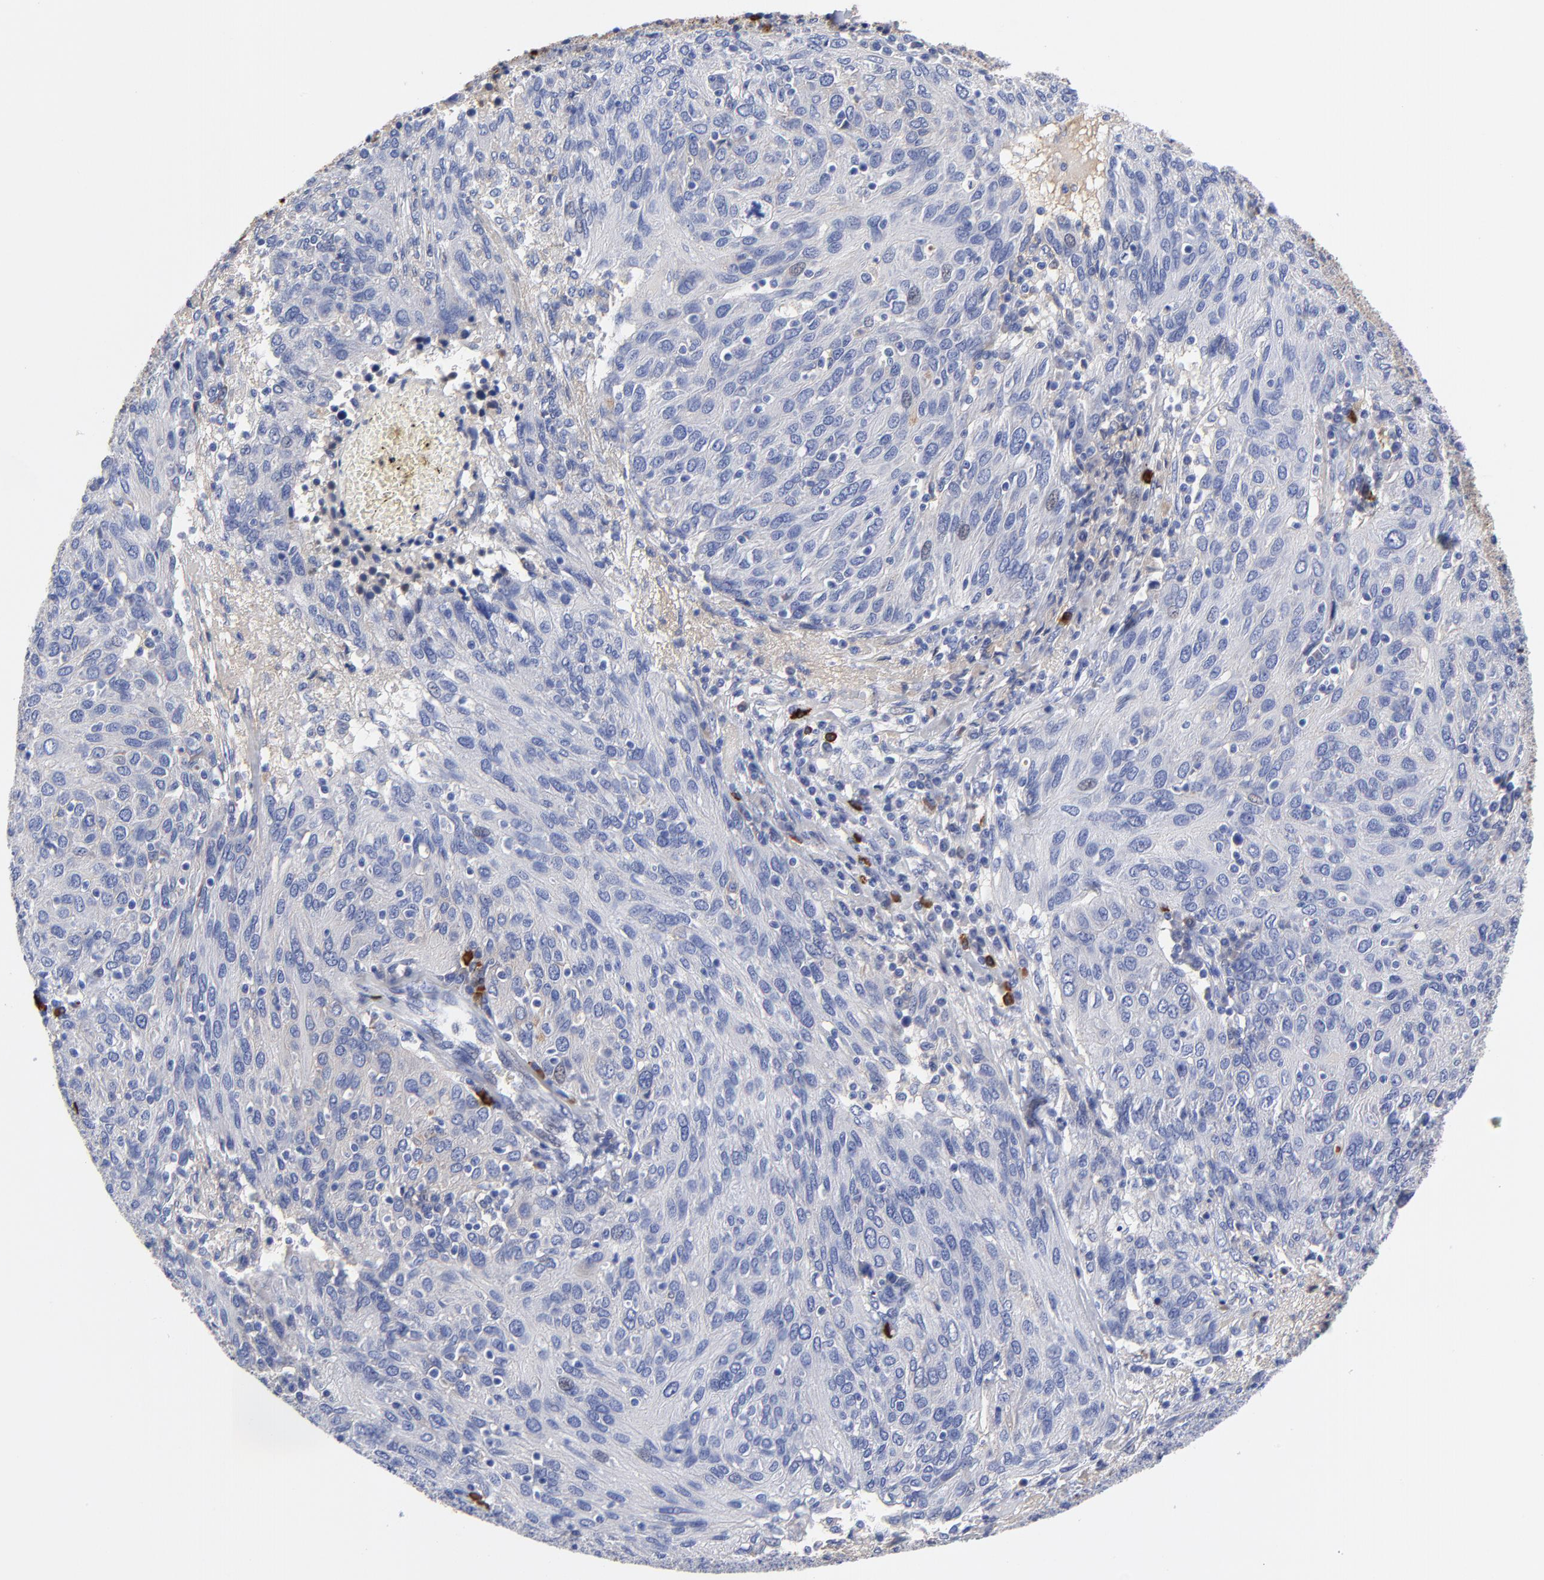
{"staining": {"intensity": "weak", "quantity": "<25%", "location": "cytoplasmic/membranous"}, "tissue": "ovarian cancer", "cell_type": "Tumor cells", "image_type": "cancer", "snomed": [{"axis": "morphology", "description": "Carcinoma, endometroid"}, {"axis": "topography", "description": "Ovary"}], "caption": "DAB immunohistochemical staining of human ovarian endometroid carcinoma demonstrates no significant staining in tumor cells.", "gene": "IGLV3-10", "patient": {"sex": "female", "age": 50}}